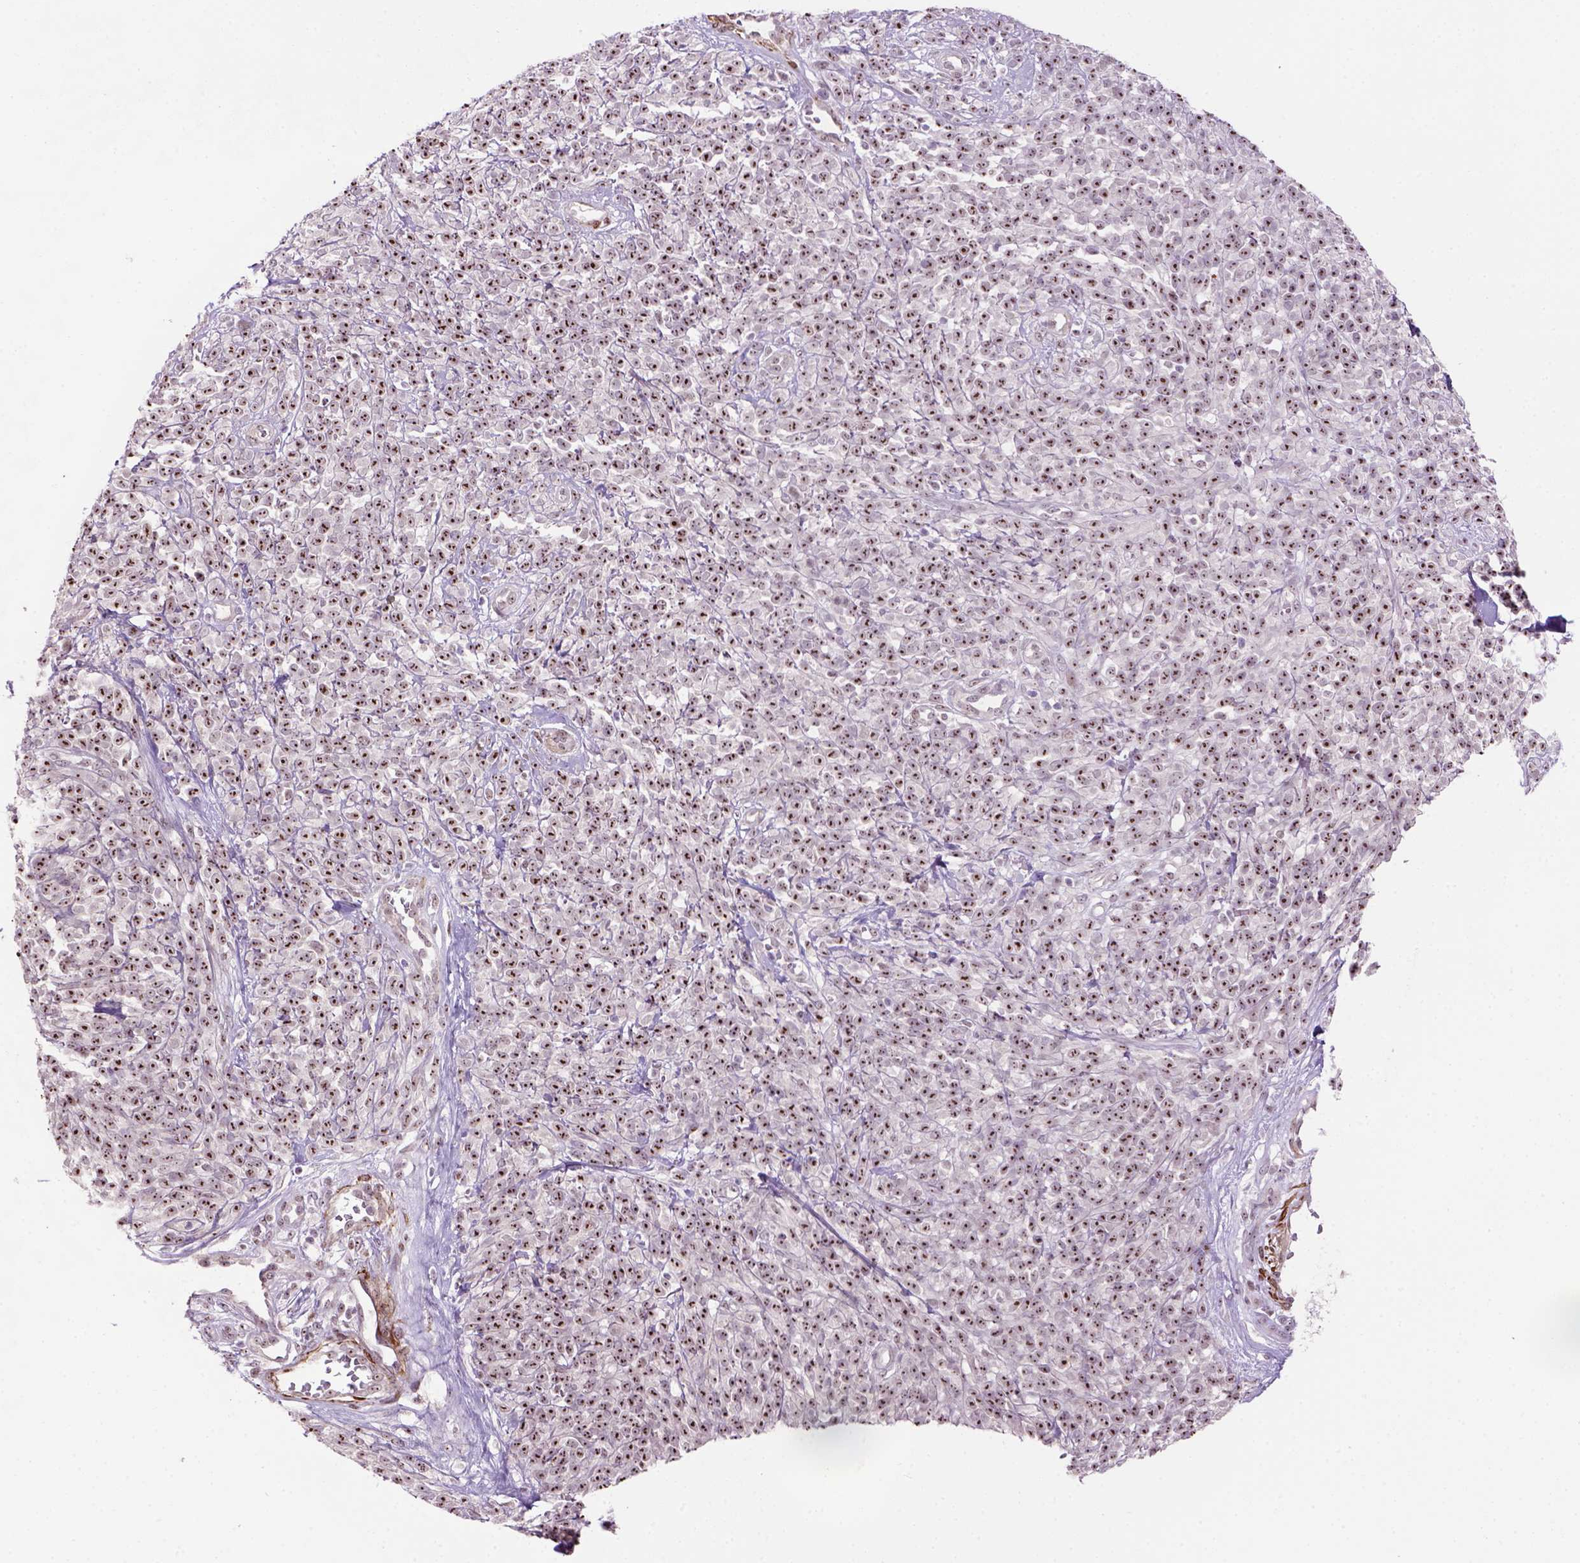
{"staining": {"intensity": "strong", "quantity": ">75%", "location": "nuclear"}, "tissue": "melanoma", "cell_type": "Tumor cells", "image_type": "cancer", "snomed": [{"axis": "morphology", "description": "Malignant melanoma, NOS"}, {"axis": "topography", "description": "Skin"}, {"axis": "topography", "description": "Skin of trunk"}], "caption": "An IHC micrograph of tumor tissue is shown. Protein staining in brown highlights strong nuclear positivity in malignant melanoma within tumor cells.", "gene": "RRS1", "patient": {"sex": "male", "age": 74}}